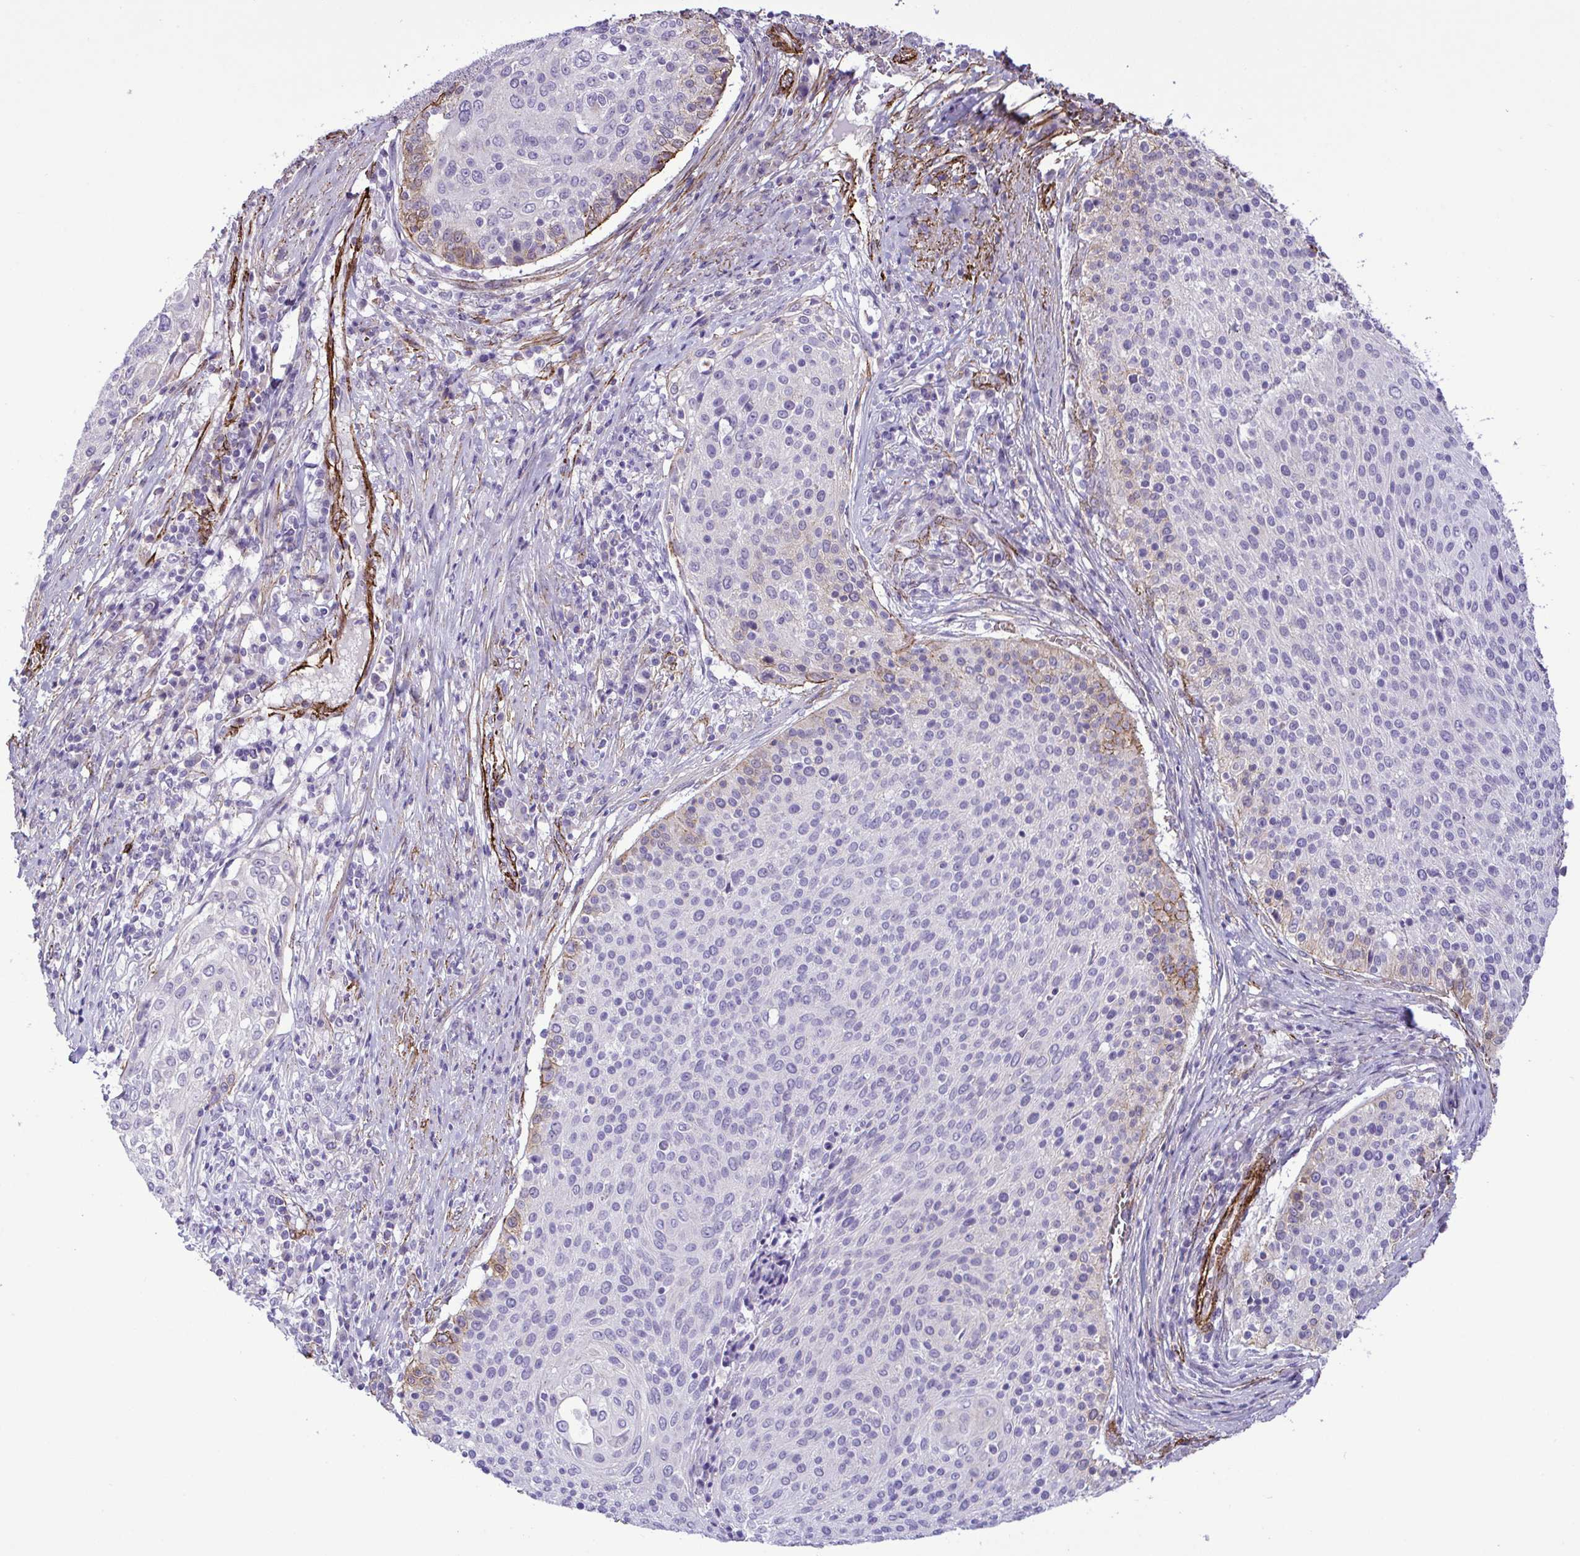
{"staining": {"intensity": "moderate", "quantity": "<25%", "location": "cytoplasmic/membranous"}, "tissue": "cervical cancer", "cell_type": "Tumor cells", "image_type": "cancer", "snomed": [{"axis": "morphology", "description": "Squamous cell carcinoma, NOS"}, {"axis": "topography", "description": "Cervix"}], "caption": "Cervical squamous cell carcinoma stained with immunohistochemistry demonstrates moderate cytoplasmic/membranous expression in about <25% of tumor cells.", "gene": "SYNPO2L", "patient": {"sex": "female", "age": 31}}